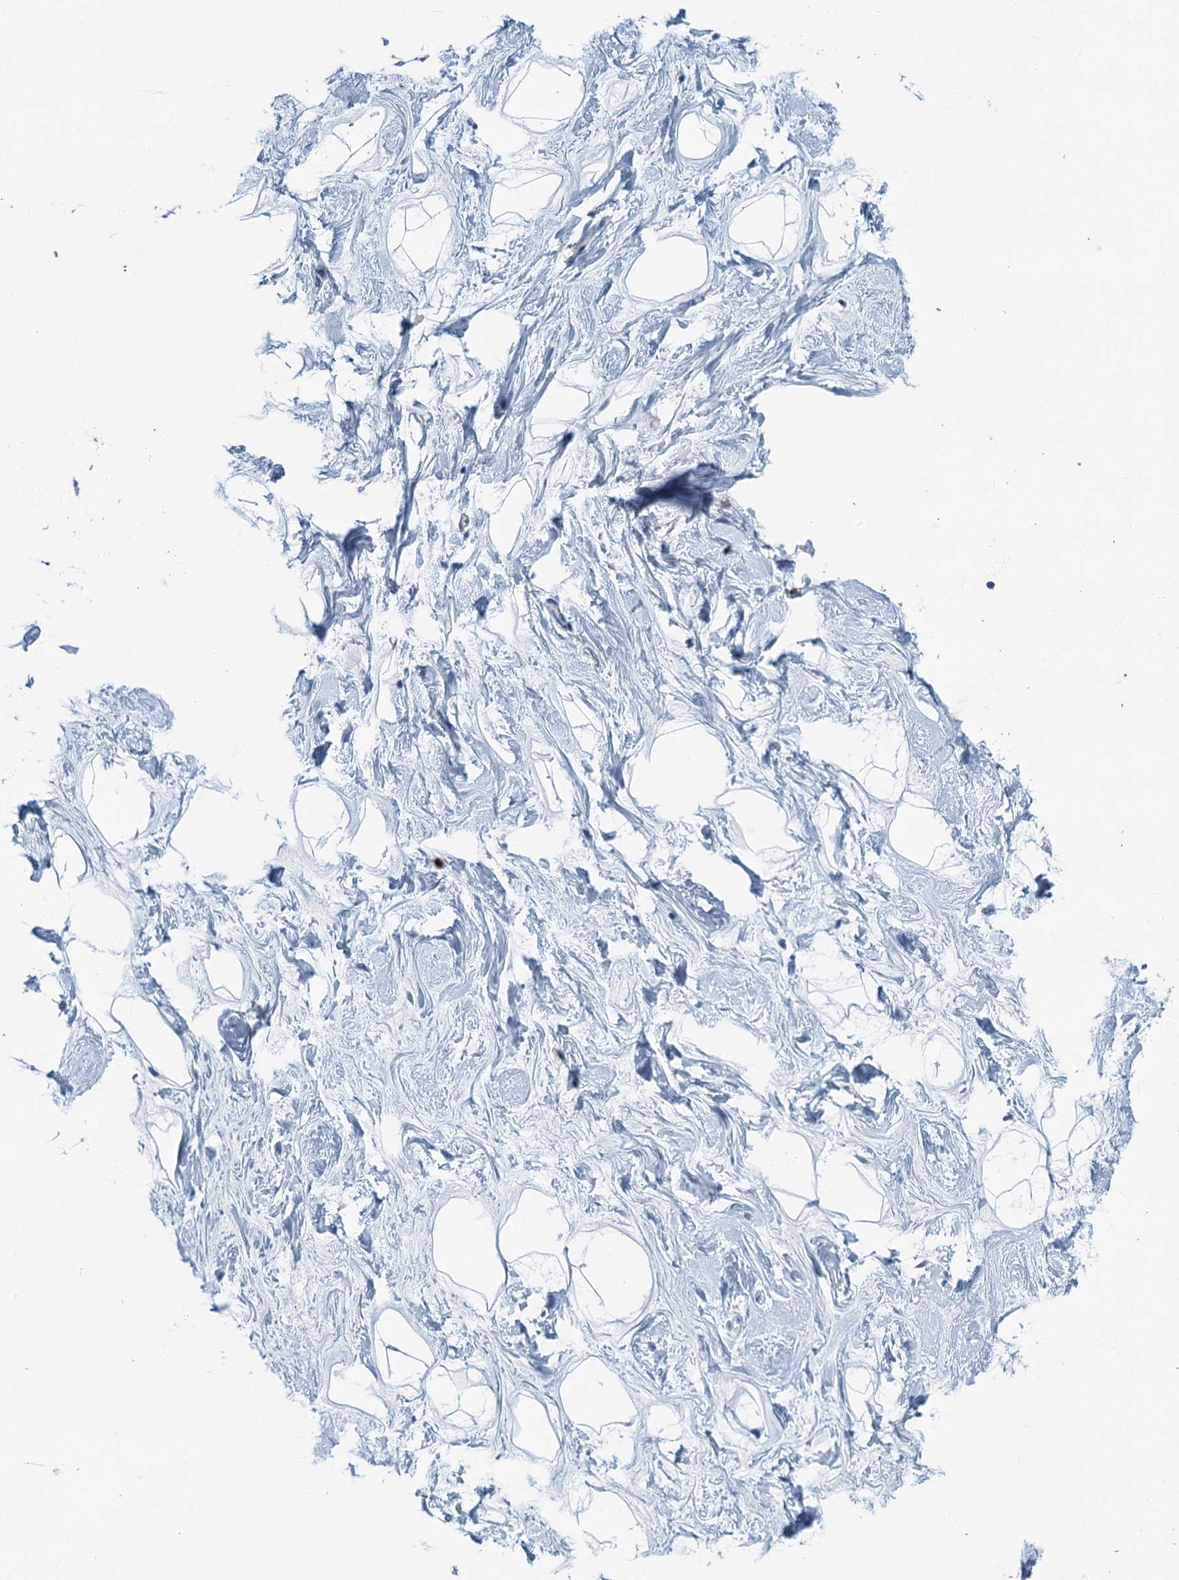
{"staining": {"intensity": "negative", "quantity": "none", "location": "none"}, "tissue": "breast", "cell_type": "Adipocytes", "image_type": "normal", "snomed": [{"axis": "morphology", "description": "Normal tissue, NOS"}, {"axis": "morphology", "description": "Adenoma, NOS"}, {"axis": "topography", "description": "Breast"}], "caption": "Micrograph shows no significant protein staining in adipocytes of benign breast.", "gene": "ANKDD1A", "patient": {"sex": "female", "age": 23}}